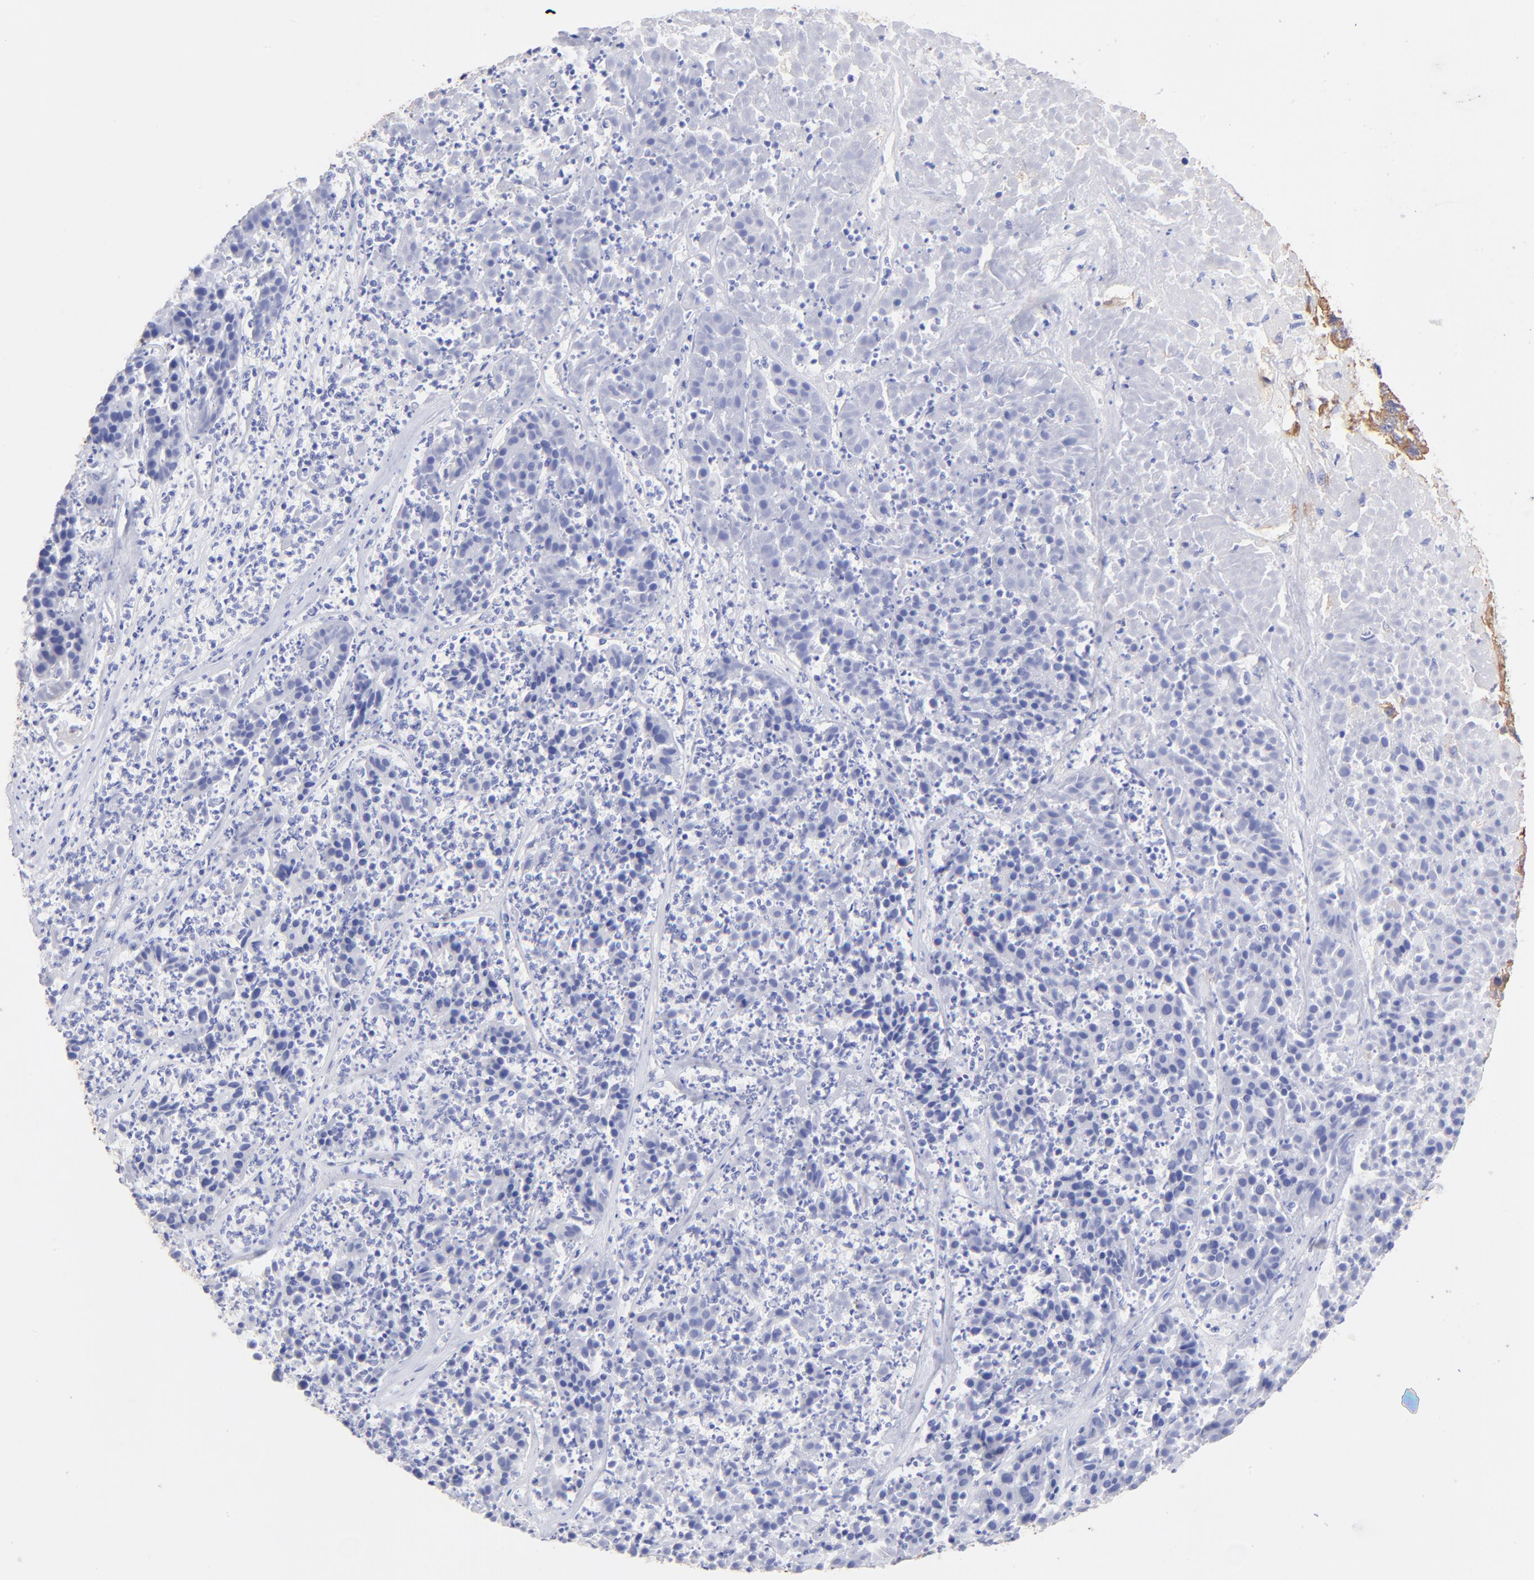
{"staining": {"intensity": "negative", "quantity": "none", "location": "none"}, "tissue": "pancreatic cancer", "cell_type": "Tumor cells", "image_type": "cancer", "snomed": [{"axis": "morphology", "description": "Adenocarcinoma, NOS"}, {"axis": "topography", "description": "Pancreas"}], "caption": "High power microscopy image of an immunohistochemistry (IHC) image of pancreatic cancer, revealing no significant expression in tumor cells.", "gene": "RPL30", "patient": {"sex": "male", "age": 50}}